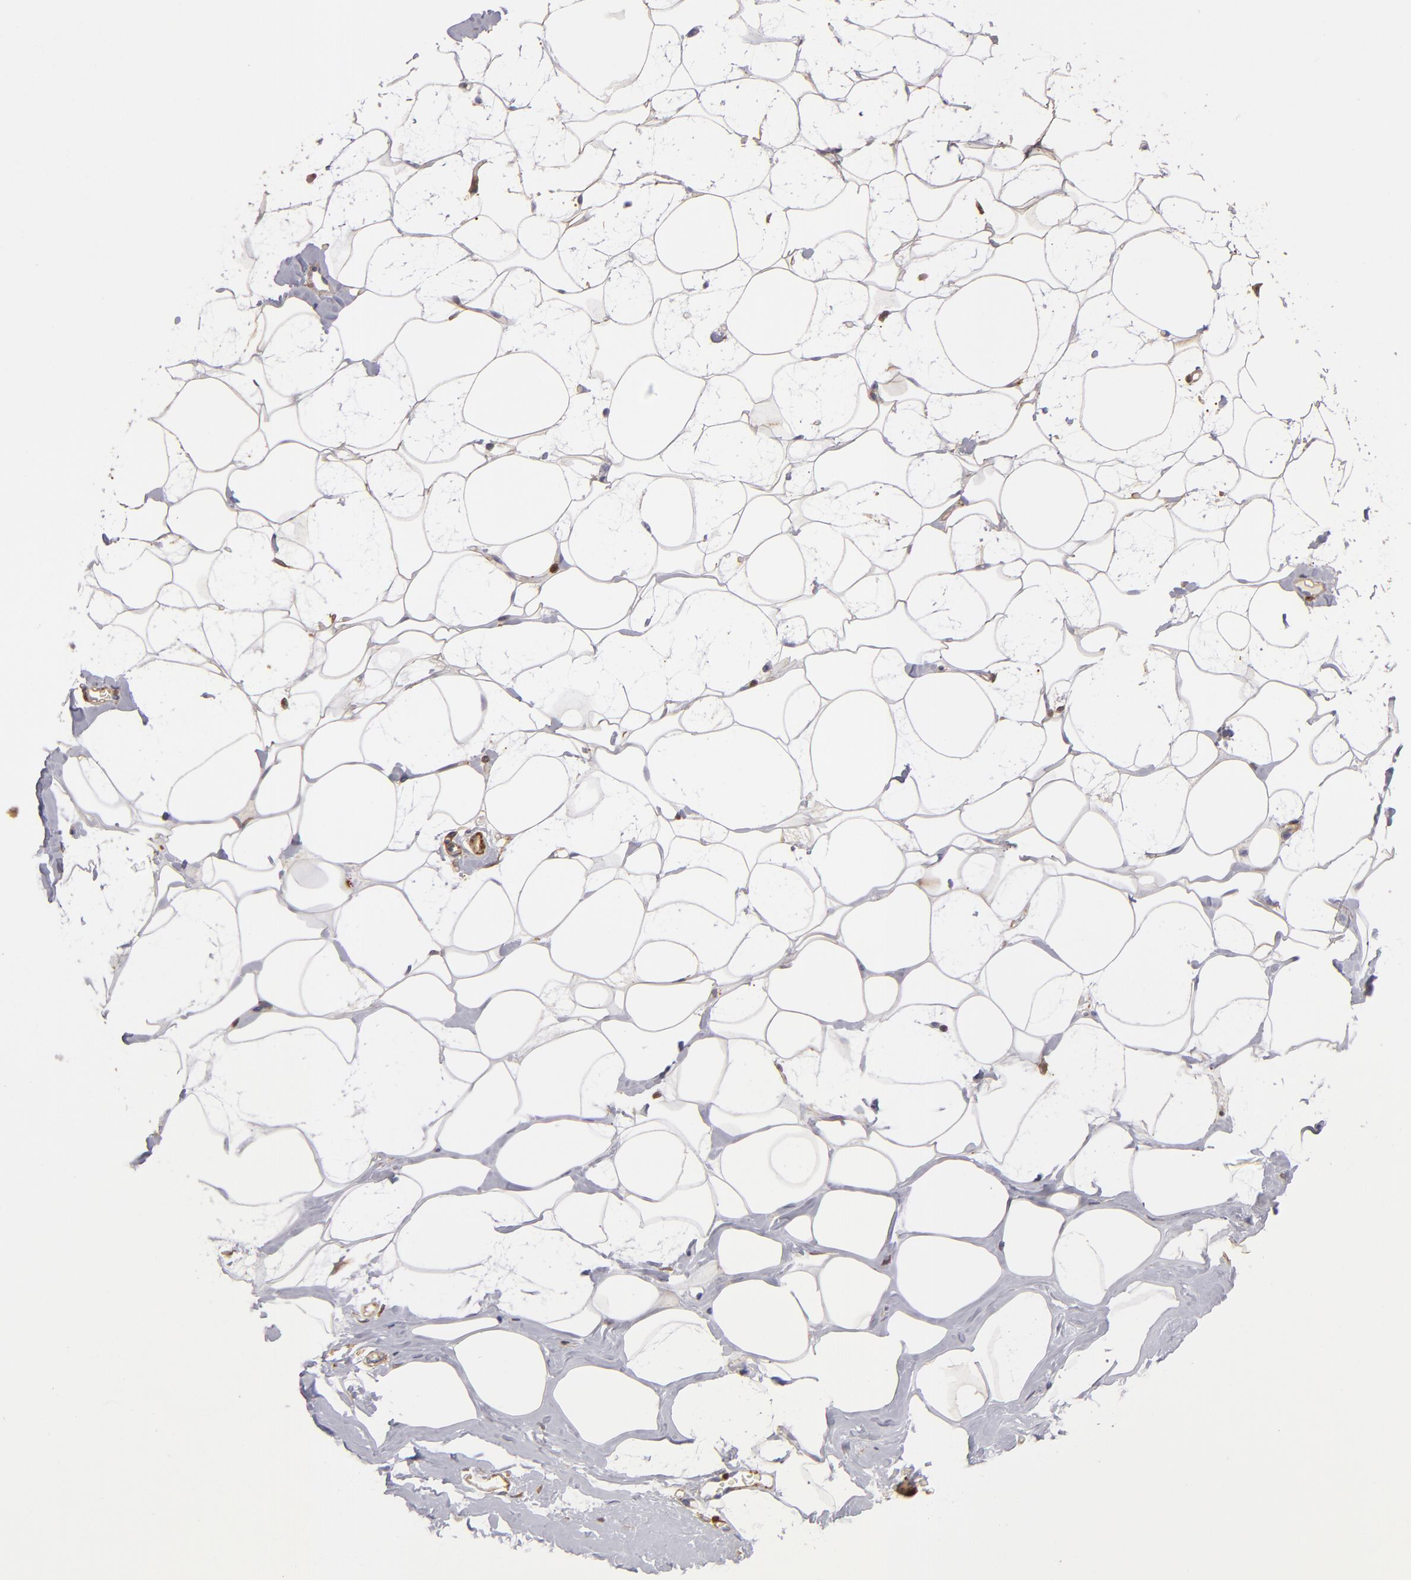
{"staining": {"intensity": "negative", "quantity": "none", "location": "none"}, "tissue": "breast", "cell_type": "Adipocytes", "image_type": "normal", "snomed": [{"axis": "morphology", "description": "Normal tissue, NOS"}, {"axis": "morphology", "description": "Fibrosis, NOS"}, {"axis": "topography", "description": "Breast"}], "caption": "IHC image of normal human breast stained for a protein (brown), which exhibits no staining in adipocytes.", "gene": "VCL", "patient": {"sex": "female", "age": 39}}